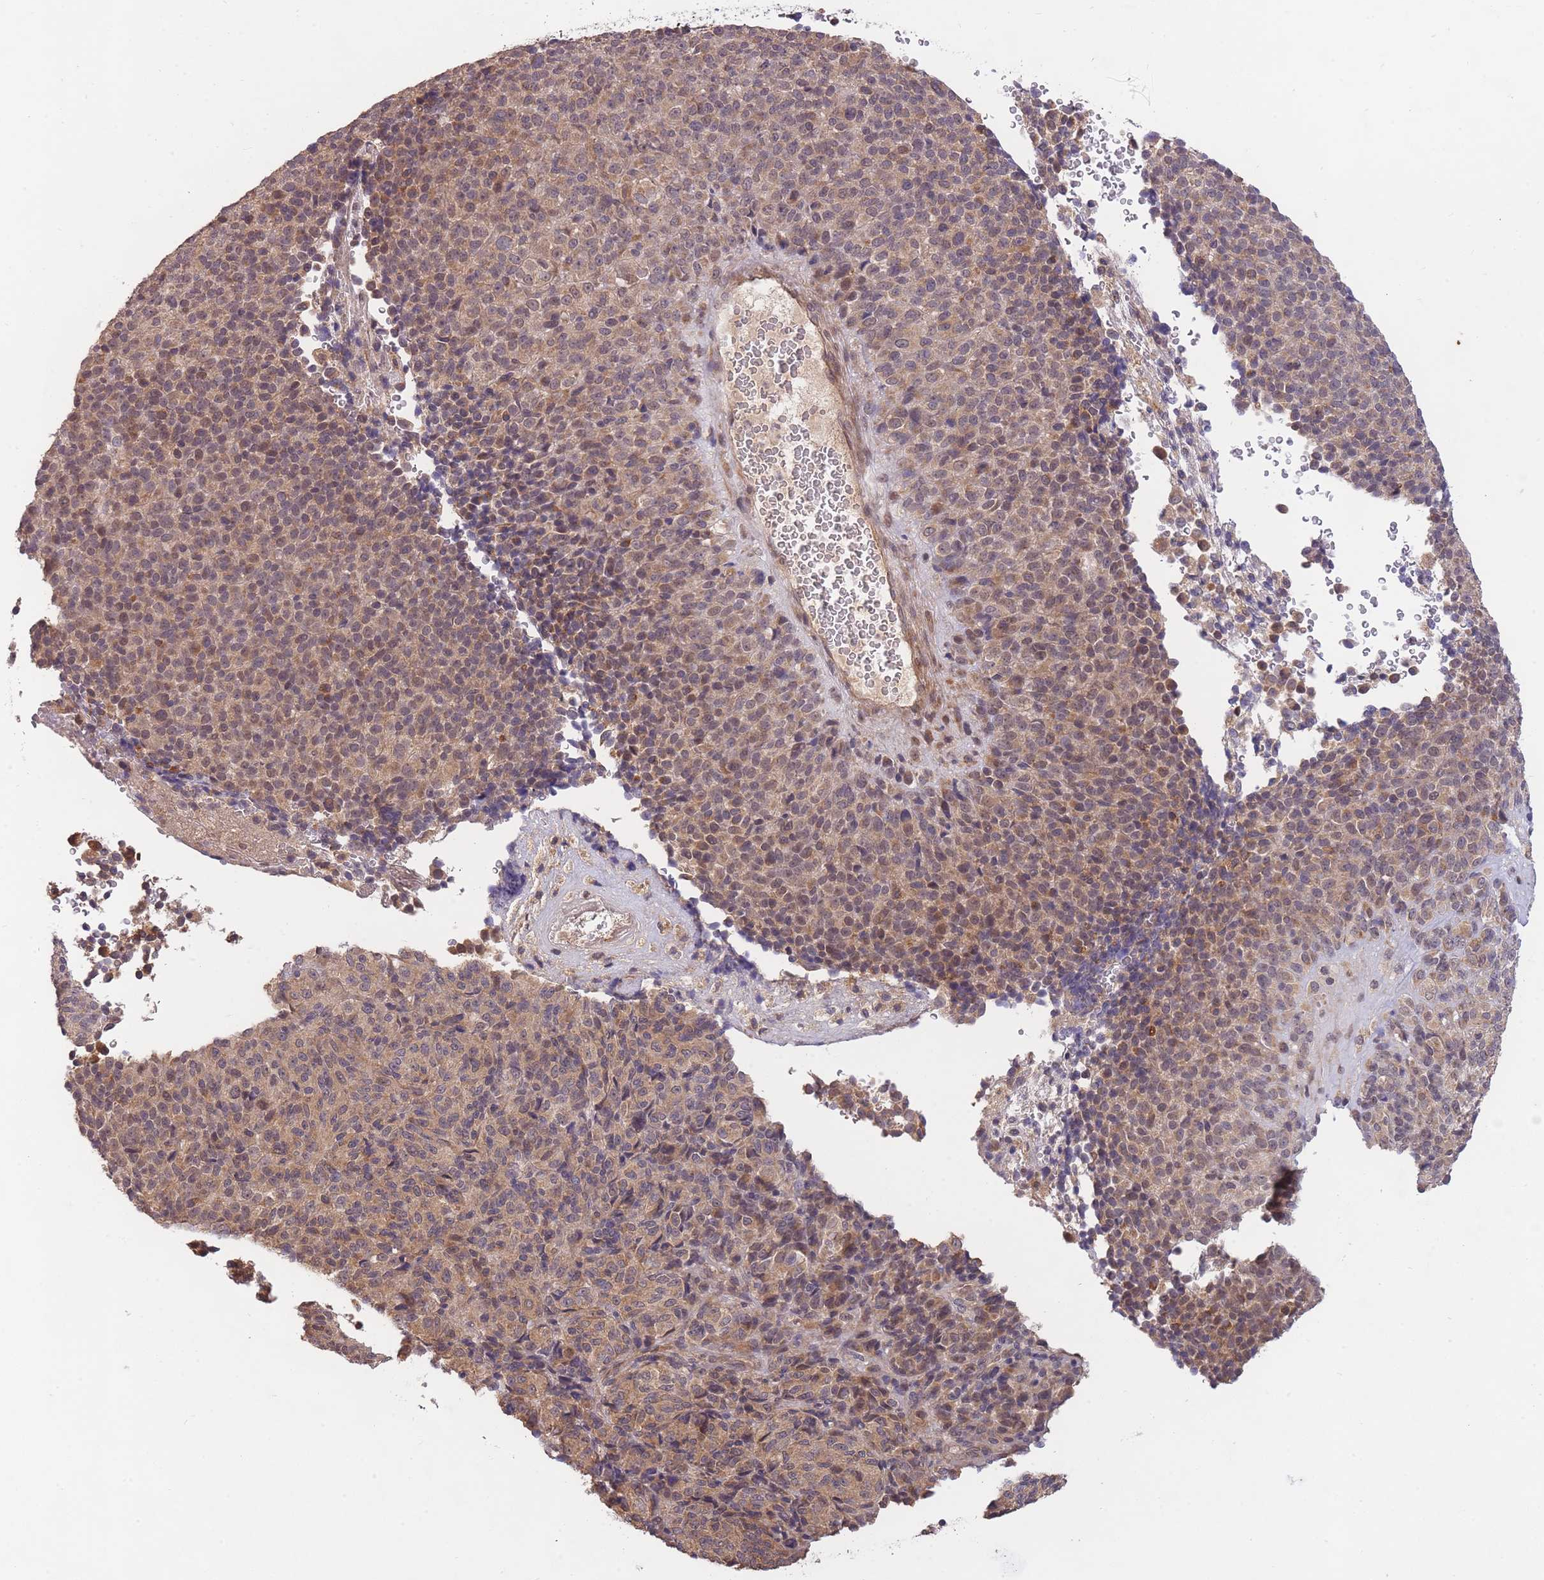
{"staining": {"intensity": "weak", "quantity": ">75%", "location": "cytoplasmic/membranous,nuclear"}, "tissue": "melanoma", "cell_type": "Tumor cells", "image_type": "cancer", "snomed": [{"axis": "morphology", "description": "Malignant melanoma, Metastatic site"}, {"axis": "topography", "description": "Brain"}], "caption": "Tumor cells exhibit low levels of weak cytoplasmic/membranous and nuclear positivity in approximately >75% of cells in malignant melanoma (metastatic site).", "gene": "SMC6", "patient": {"sex": "female", "age": 56}}